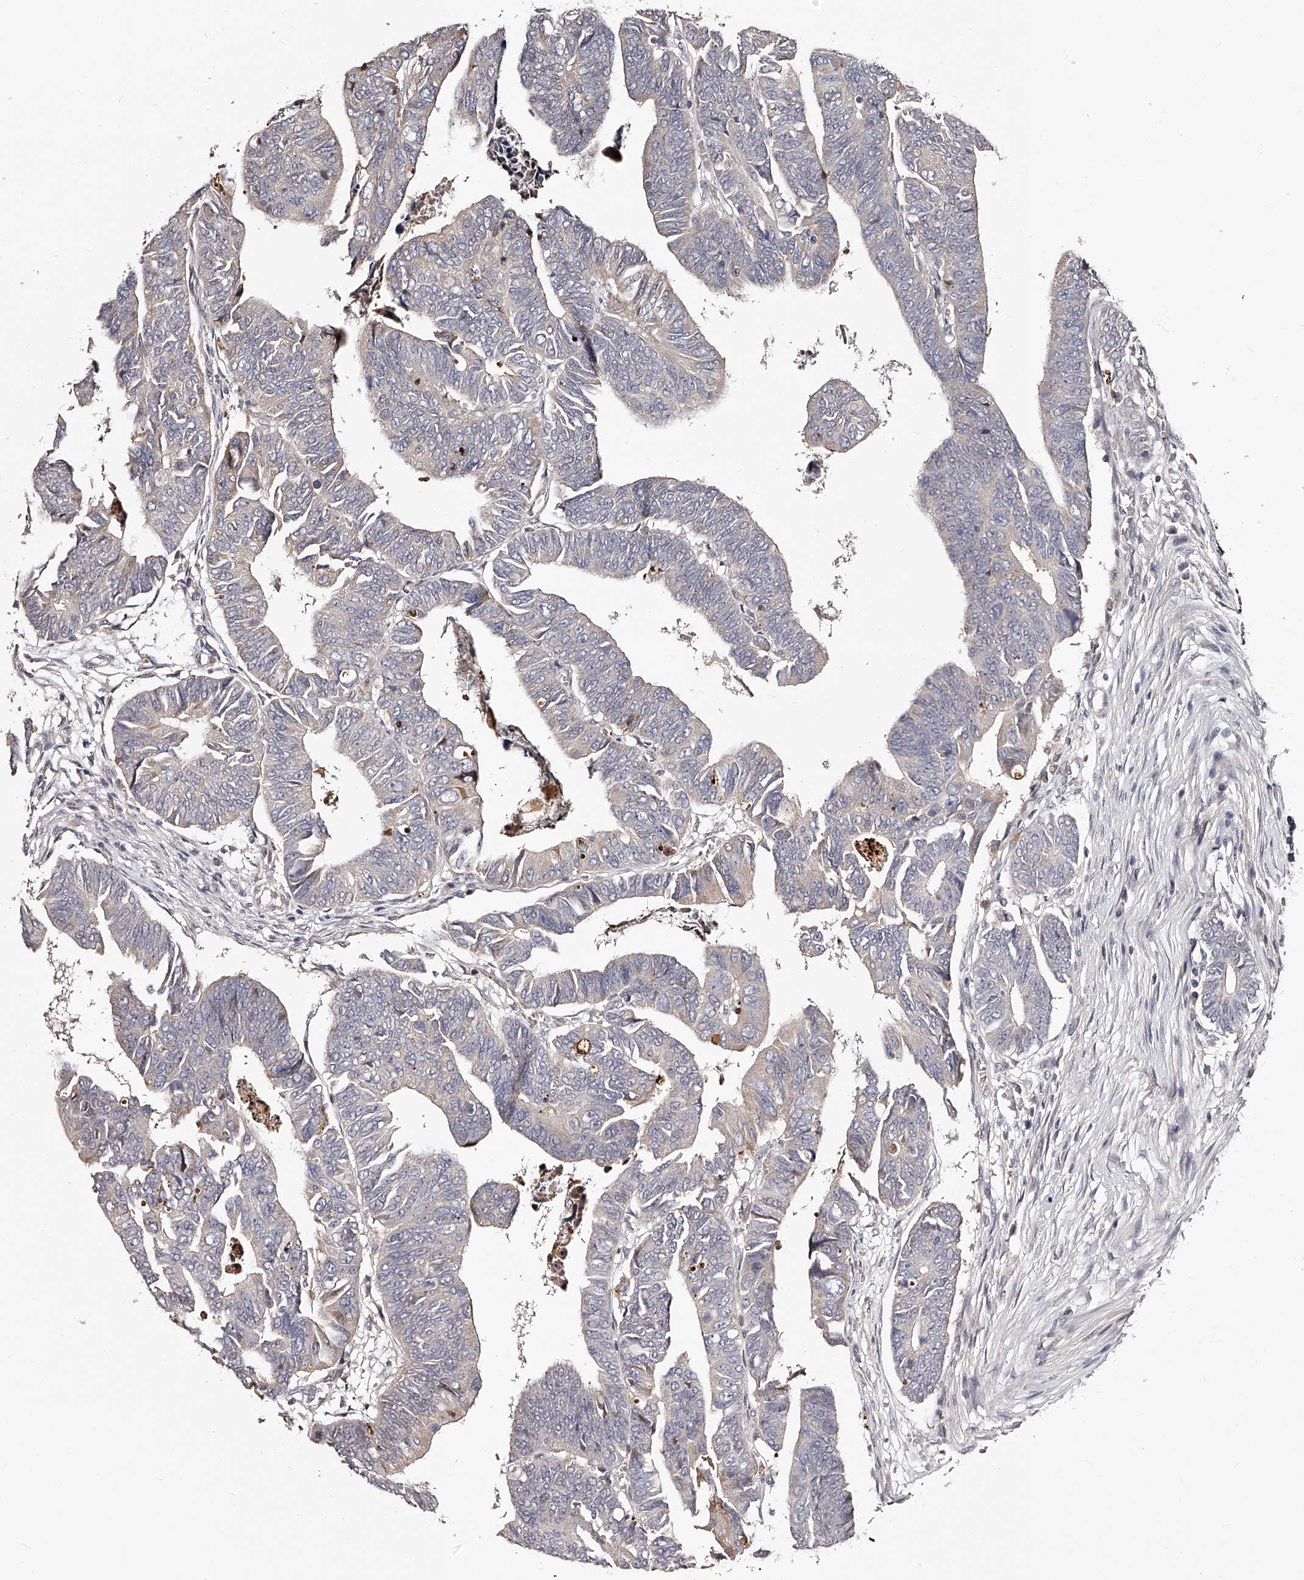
{"staining": {"intensity": "negative", "quantity": "none", "location": "none"}, "tissue": "colorectal cancer", "cell_type": "Tumor cells", "image_type": "cancer", "snomed": [{"axis": "morphology", "description": "Adenocarcinoma, NOS"}, {"axis": "topography", "description": "Rectum"}], "caption": "Tumor cells show no significant protein positivity in colorectal cancer. (Brightfield microscopy of DAB (3,3'-diaminobenzidine) immunohistochemistry (IHC) at high magnification).", "gene": "URGCP", "patient": {"sex": "female", "age": 65}}